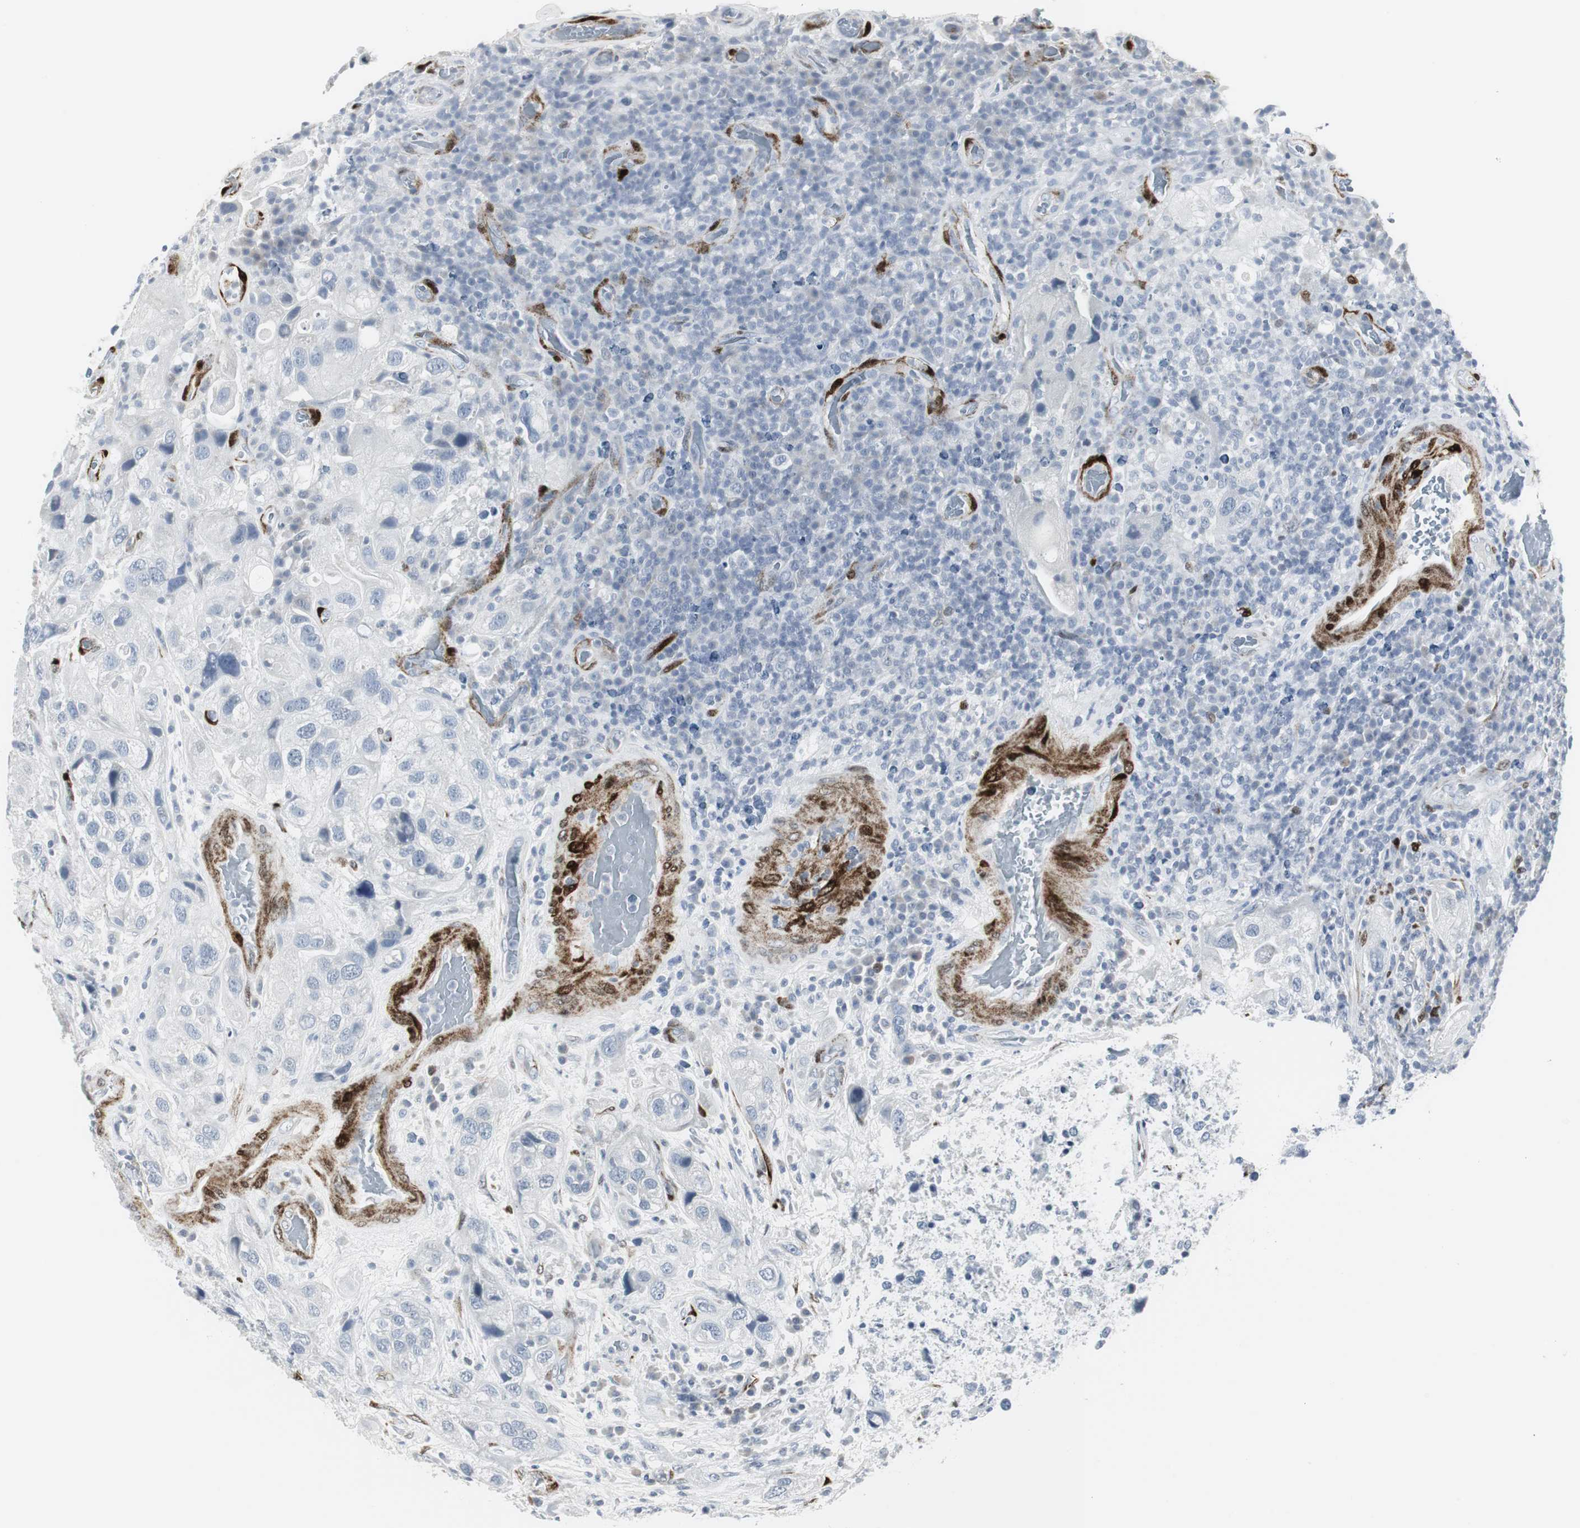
{"staining": {"intensity": "negative", "quantity": "none", "location": "none"}, "tissue": "urothelial cancer", "cell_type": "Tumor cells", "image_type": "cancer", "snomed": [{"axis": "morphology", "description": "Urothelial carcinoma, High grade"}, {"axis": "topography", "description": "Urinary bladder"}], "caption": "This is a histopathology image of IHC staining of urothelial cancer, which shows no positivity in tumor cells. (Brightfield microscopy of DAB (3,3'-diaminobenzidine) immunohistochemistry (IHC) at high magnification).", "gene": "PPP1R14A", "patient": {"sex": "female", "age": 64}}